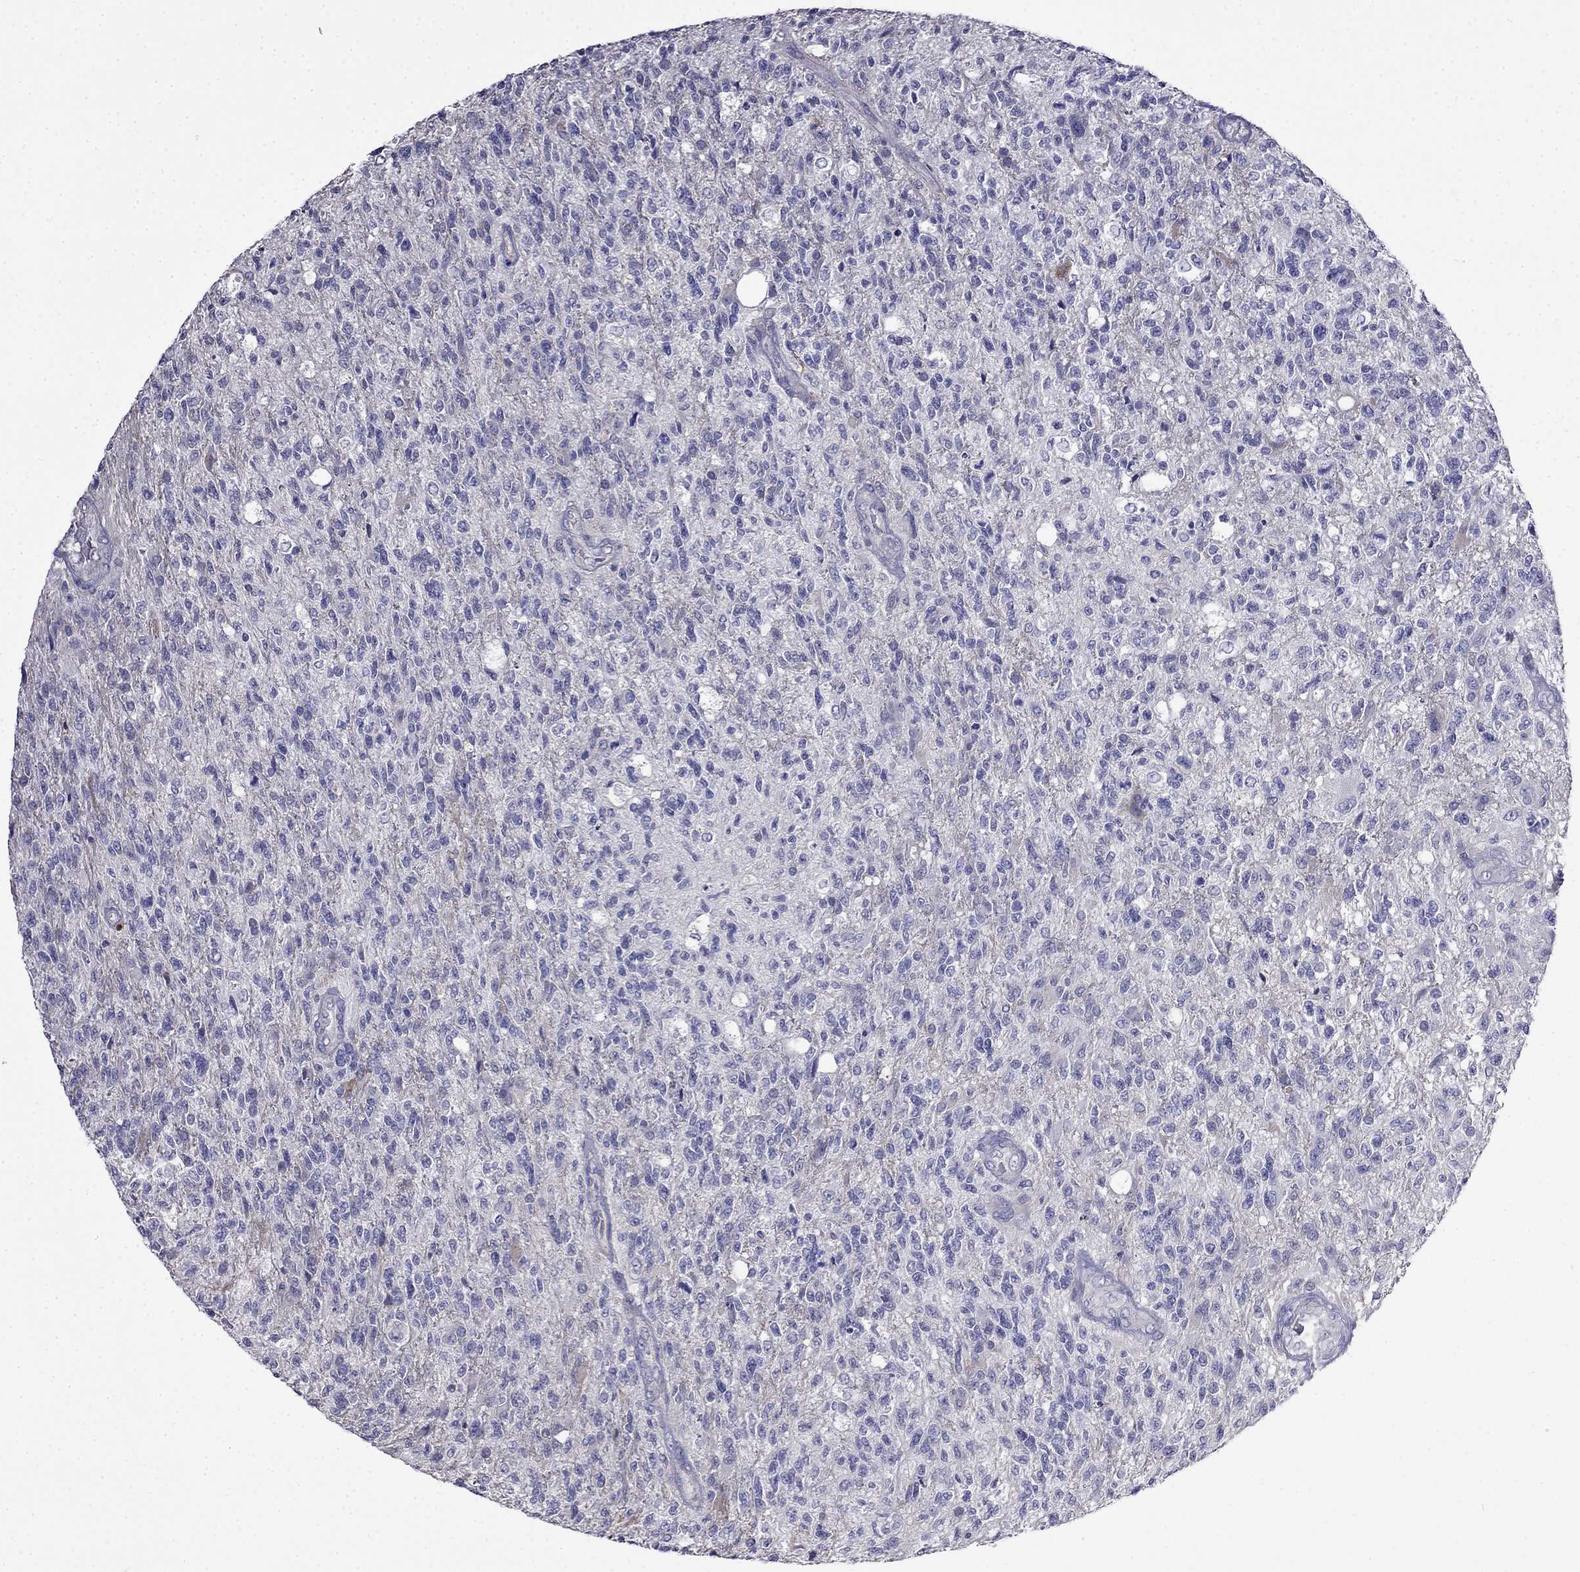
{"staining": {"intensity": "negative", "quantity": "none", "location": "none"}, "tissue": "glioma", "cell_type": "Tumor cells", "image_type": "cancer", "snomed": [{"axis": "morphology", "description": "Glioma, malignant, High grade"}, {"axis": "topography", "description": "Brain"}], "caption": "An immunohistochemistry micrograph of glioma is shown. There is no staining in tumor cells of glioma. (DAB (3,3'-diaminobenzidine) immunohistochemistry, high magnification).", "gene": "GUCA1B", "patient": {"sex": "male", "age": 56}}